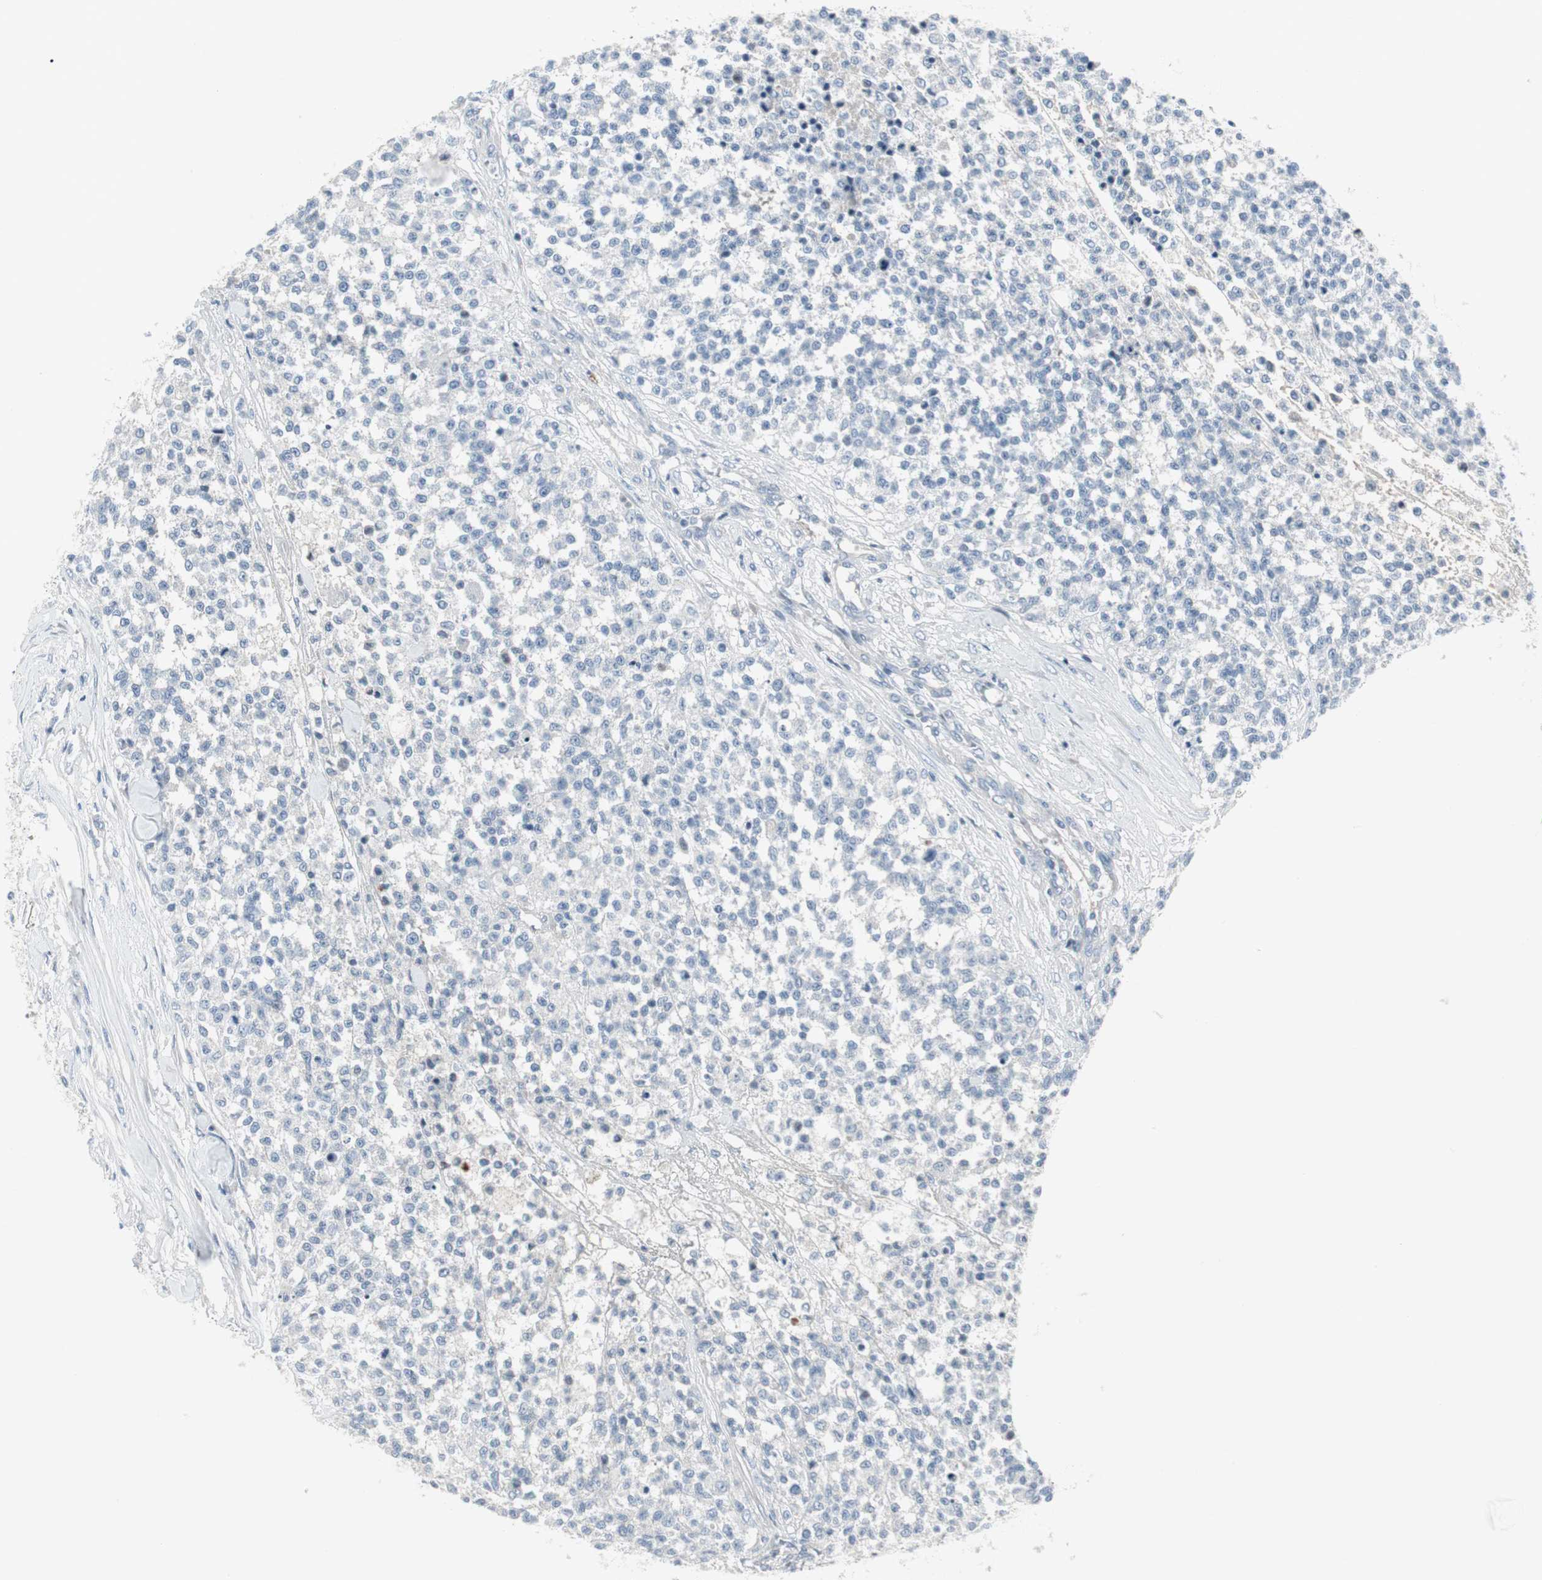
{"staining": {"intensity": "negative", "quantity": "none", "location": "none"}, "tissue": "testis cancer", "cell_type": "Tumor cells", "image_type": "cancer", "snomed": [{"axis": "morphology", "description": "Seminoma, NOS"}, {"axis": "topography", "description": "Testis"}], "caption": "Tumor cells show no significant positivity in seminoma (testis).", "gene": "PIGR", "patient": {"sex": "male", "age": 59}}